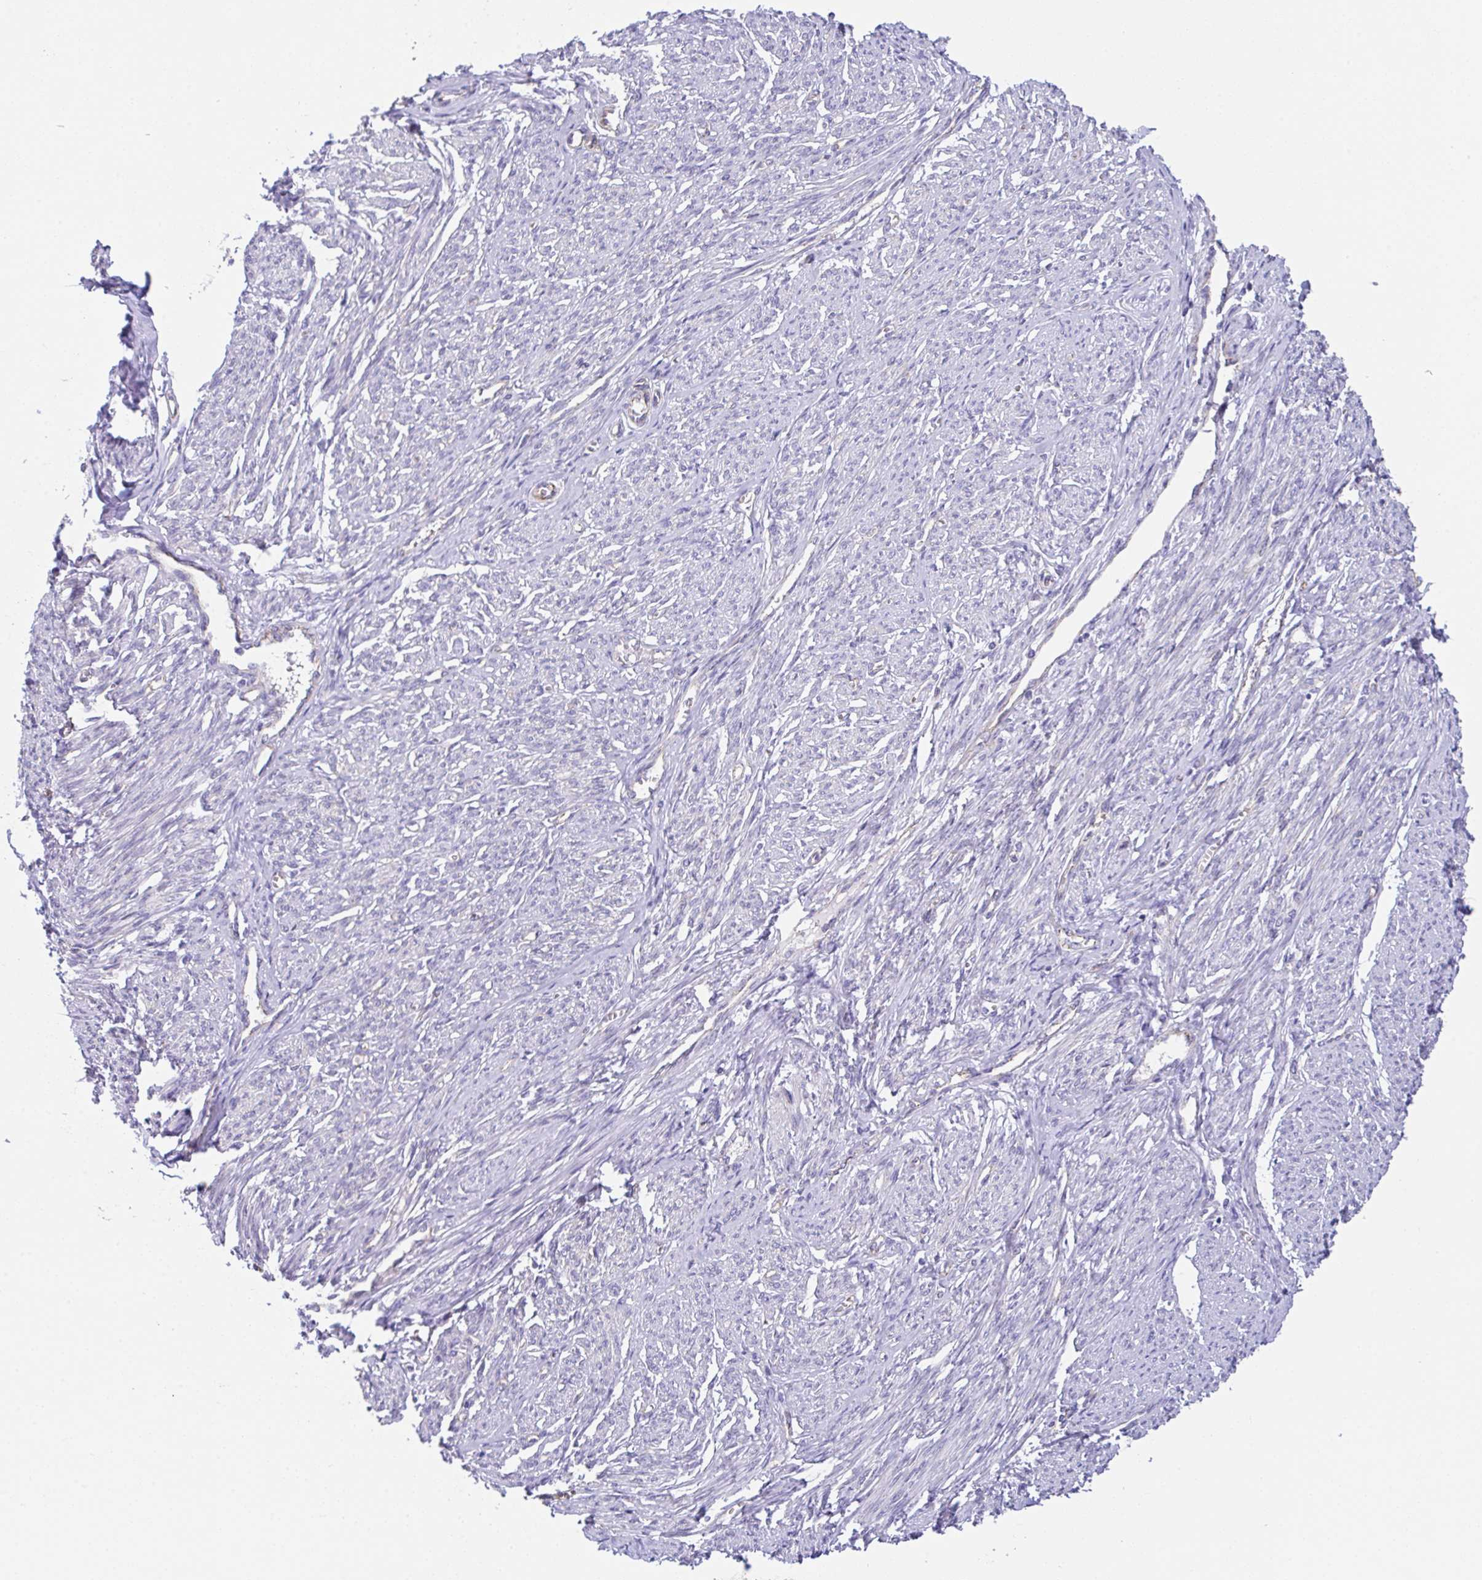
{"staining": {"intensity": "negative", "quantity": "none", "location": "none"}, "tissue": "smooth muscle", "cell_type": "Smooth muscle cells", "image_type": "normal", "snomed": [{"axis": "morphology", "description": "Normal tissue, NOS"}, {"axis": "topography", "description": "Smooth muscle"}], "caption": "Human smooth muscle stained for a protein using IHC exhibits no positivity in smooth muscle cells.", "gene": "CGNL1", "patient": {"sex": "female", "age": 65}}